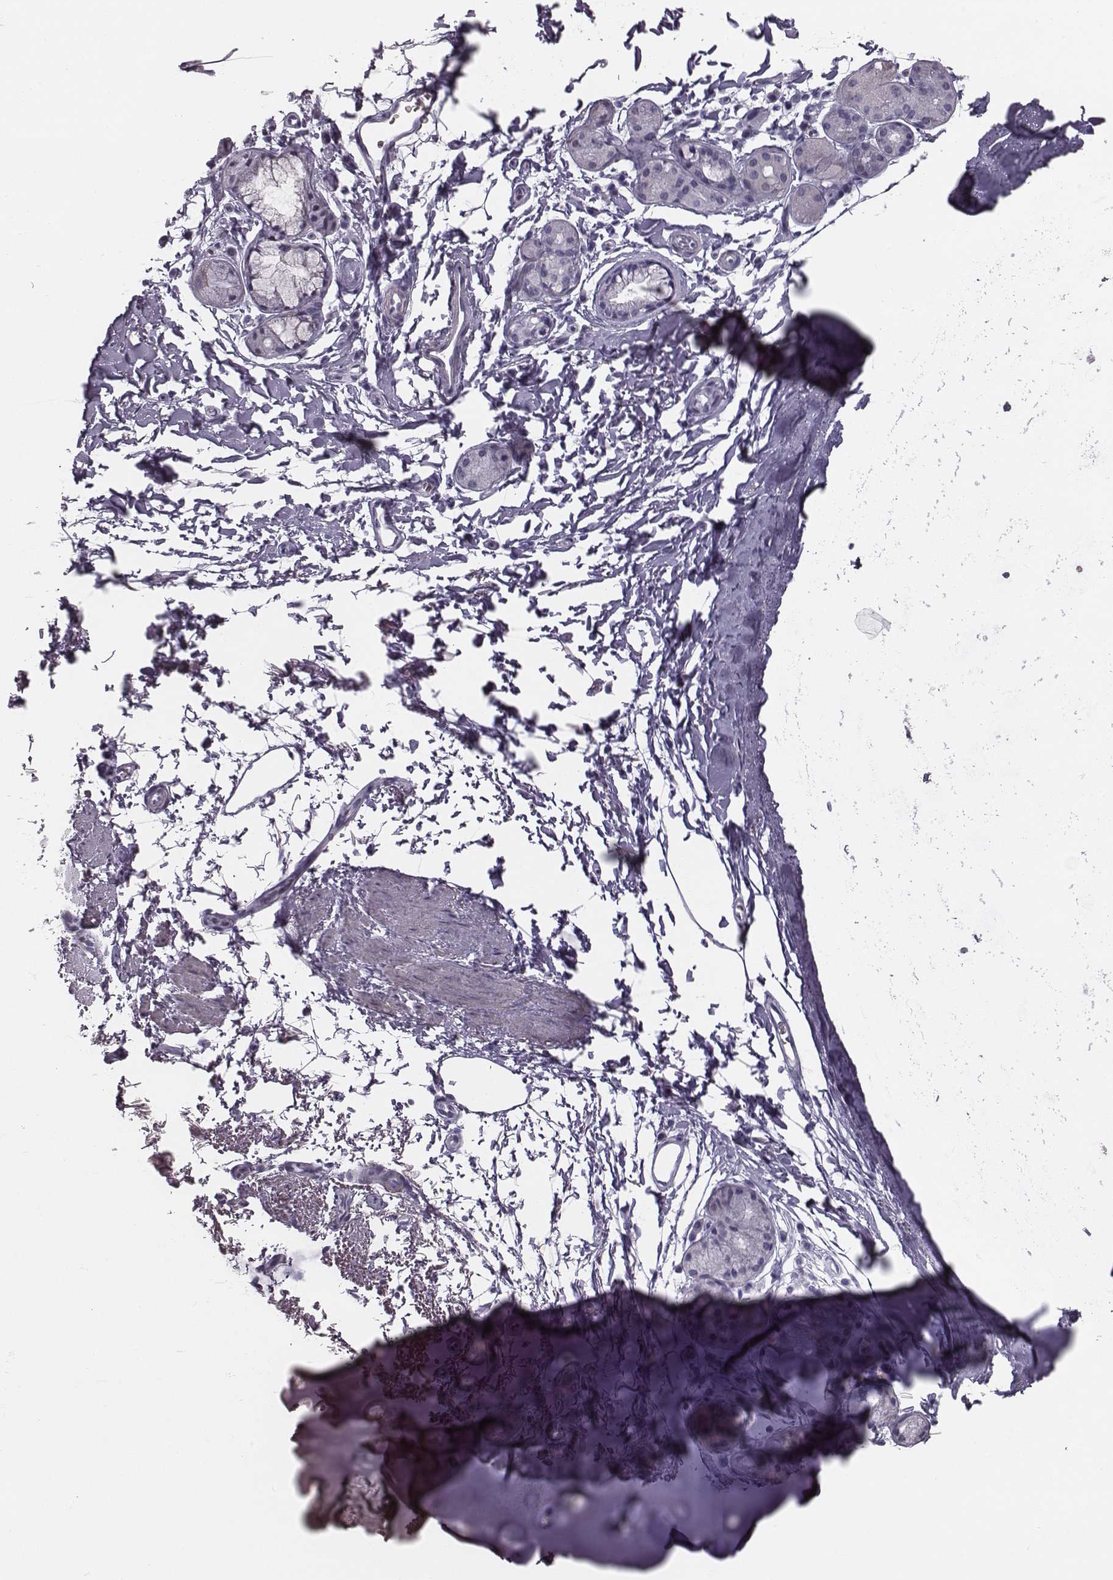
{"staining": {"intensity": "negative", "quantity": "none", "location": "none"}, "tissue": "adipose tissue", "cell_type": "Adipocytes", "image_type": "normal", "snomed": [{"axis": "morphology", "description": "Normal tissue, NOS"}, {"axis": "topography", "description": "Lymph node"}, {"axis": "topography", "description": "Bronchus"}], "caption": "Immunohistochemical staining of unremarkable adipose tissue demonstrates no significant staining in adipocytes. Brightfield microscopy of IHC stained with DAB (brown) and hematoxylin (blue), captured at high magnification.", "gene": "CRISP1", "patient": {"sex": "female", "age": 70}}